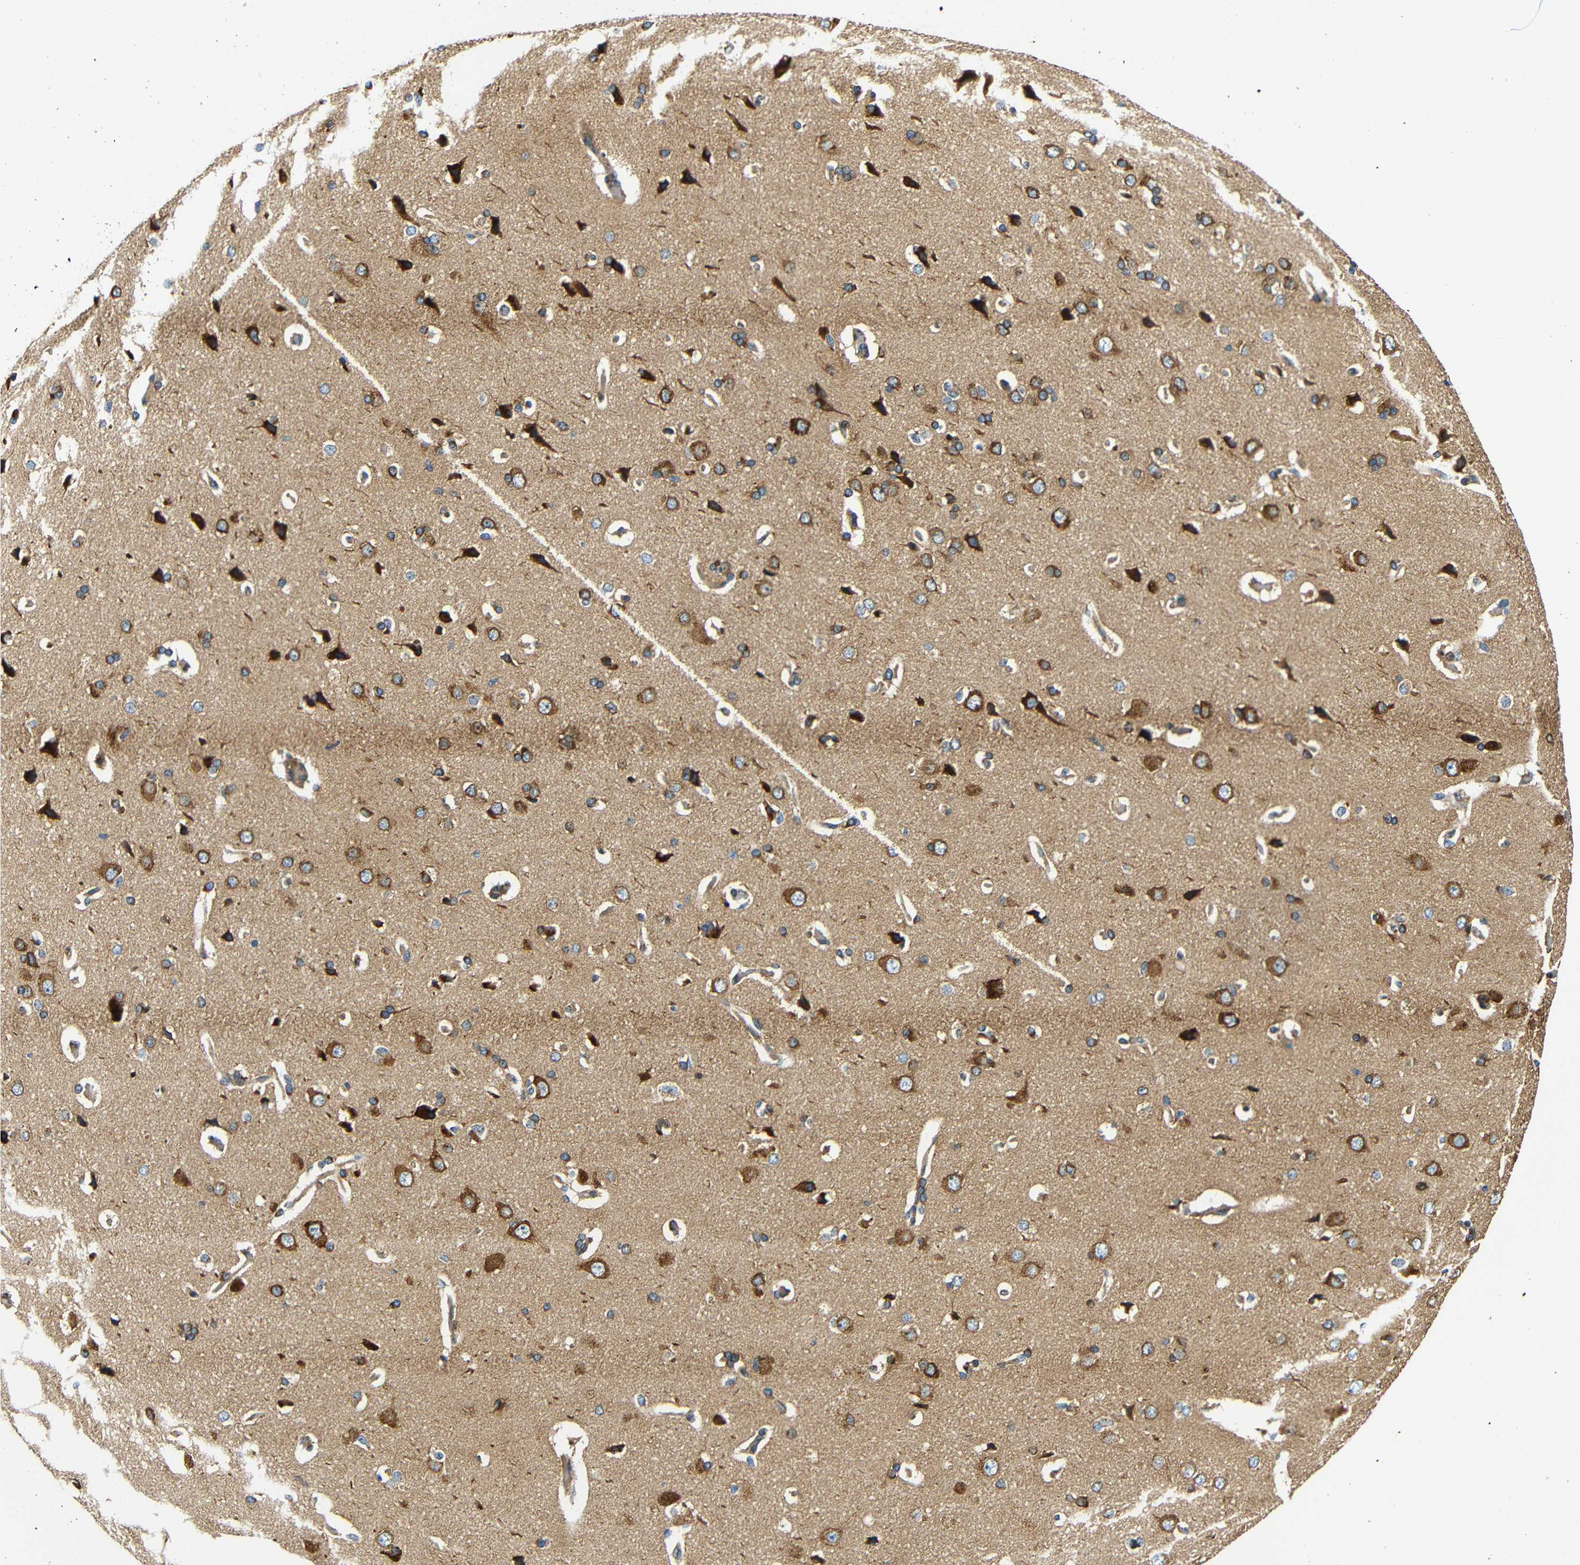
{"staining": {"intensity": "moderate", "quantity": "25%-75%", "location": "cytoplasmic/membranous"}, "tissue": "cerebral cortex", "cell_type": "Endothelial cells", "image_type": "normal", "snomed": [{"axis": "morphology", "description": "Normal tissue, NOS"}, {"axis": "topography", "description": "Cerebral cortex"}], "caption": "The histopathology image displays staining of benign cerebral cortex, revealing moderate cytoplasmic/membranous protein staining (brown color) within endothelial cells.", "gene": "VAPB", "patient": {"sex": "male", "age": 62}}